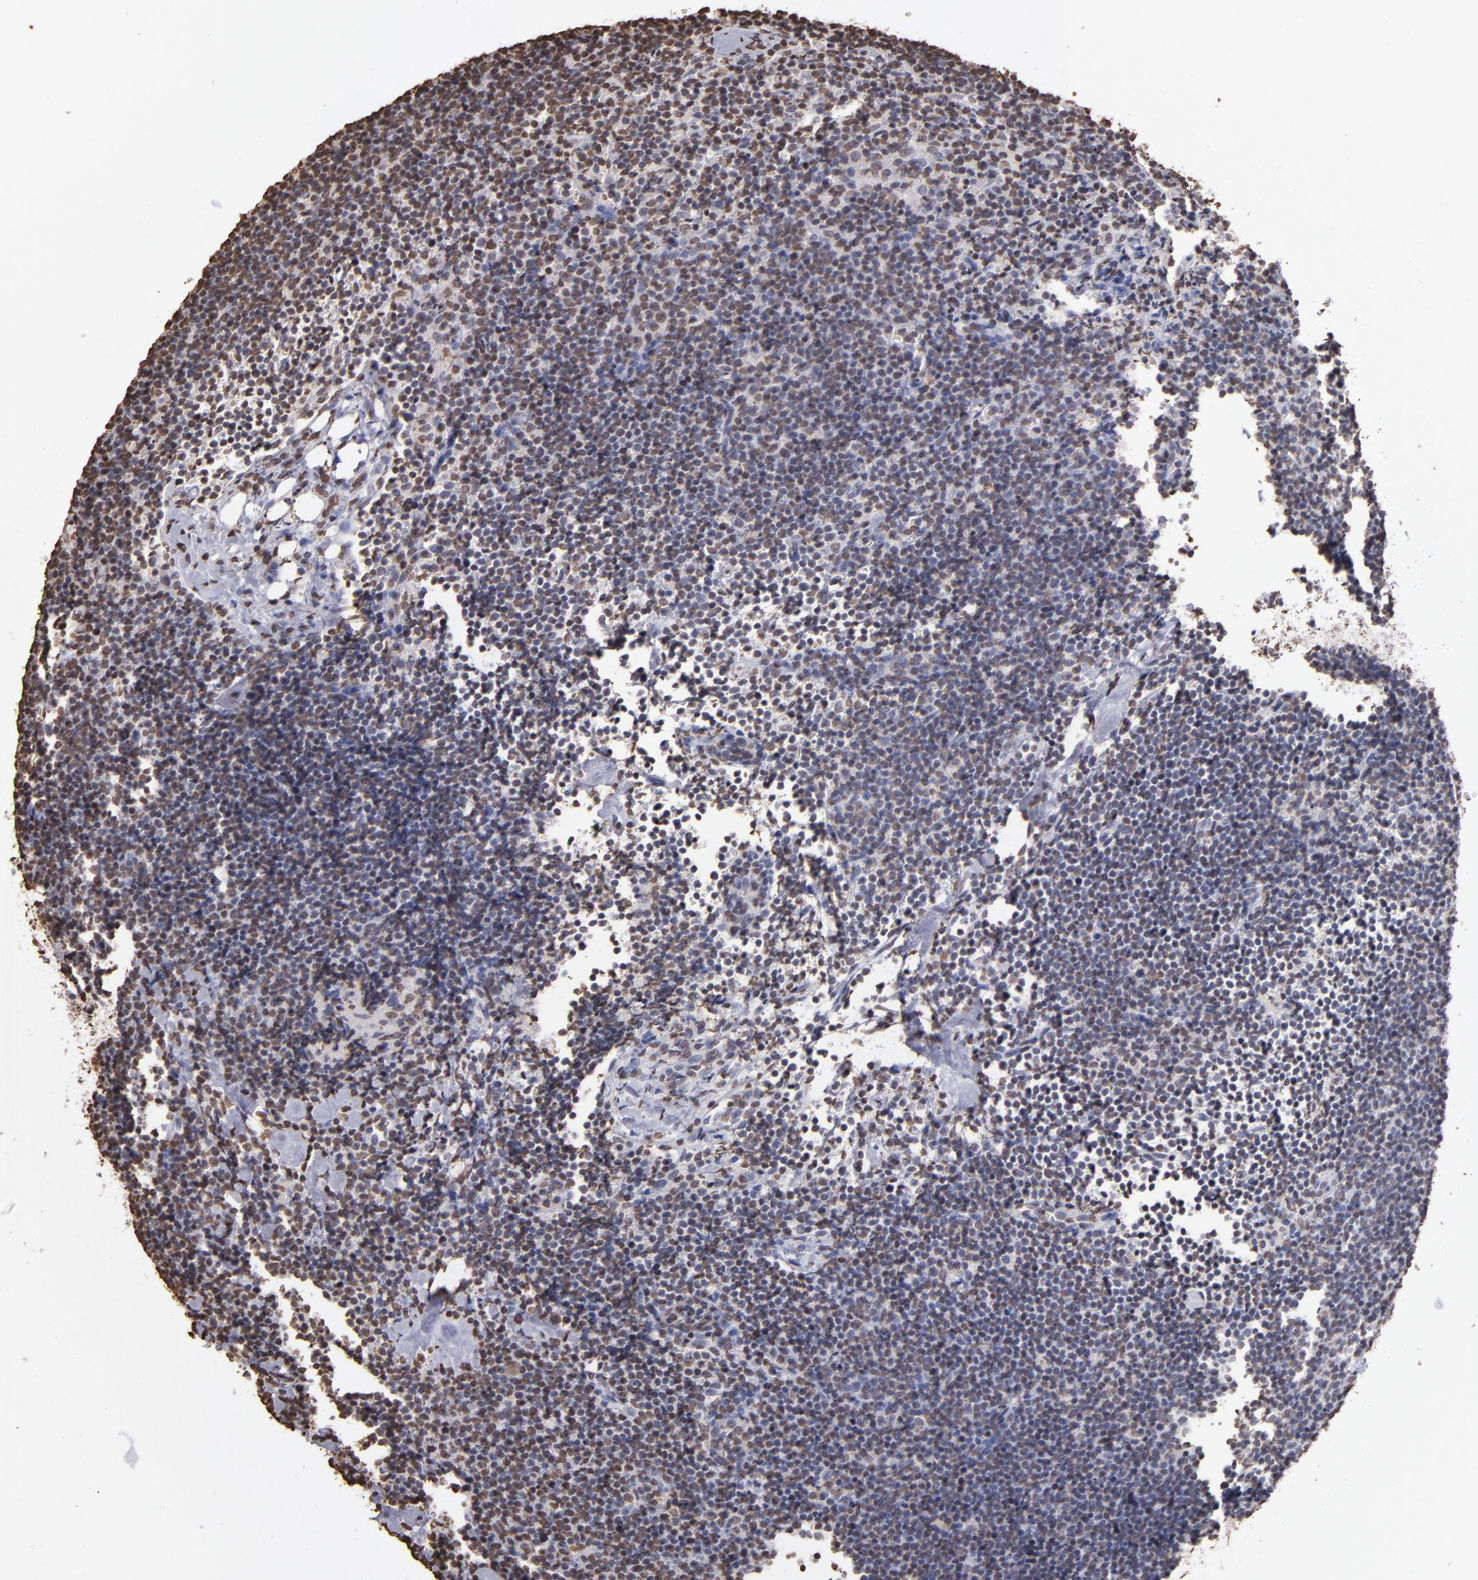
{"staining": {"intensity": "weak", "quantity": "25%-75%", "location": "nuclear"}, "tissue": "lymphoma", "cell_type": "Tumor cells", "image_type": "cancer", "snomed": [{"axis": "morphology", "description": "Malignant lymphoma, non-Hodgkin's type, High grade"}, {"axis": "topography", "description": "Lymph node"}], "caption": "This image demonstrates immunohistochemistry (IHC) staining of lymphoma, with low weak nuclear staining in approximately 25%-75% of tumor cells.", "gene": "LBX1", "patient": {"sex": "female", "age": 58}}